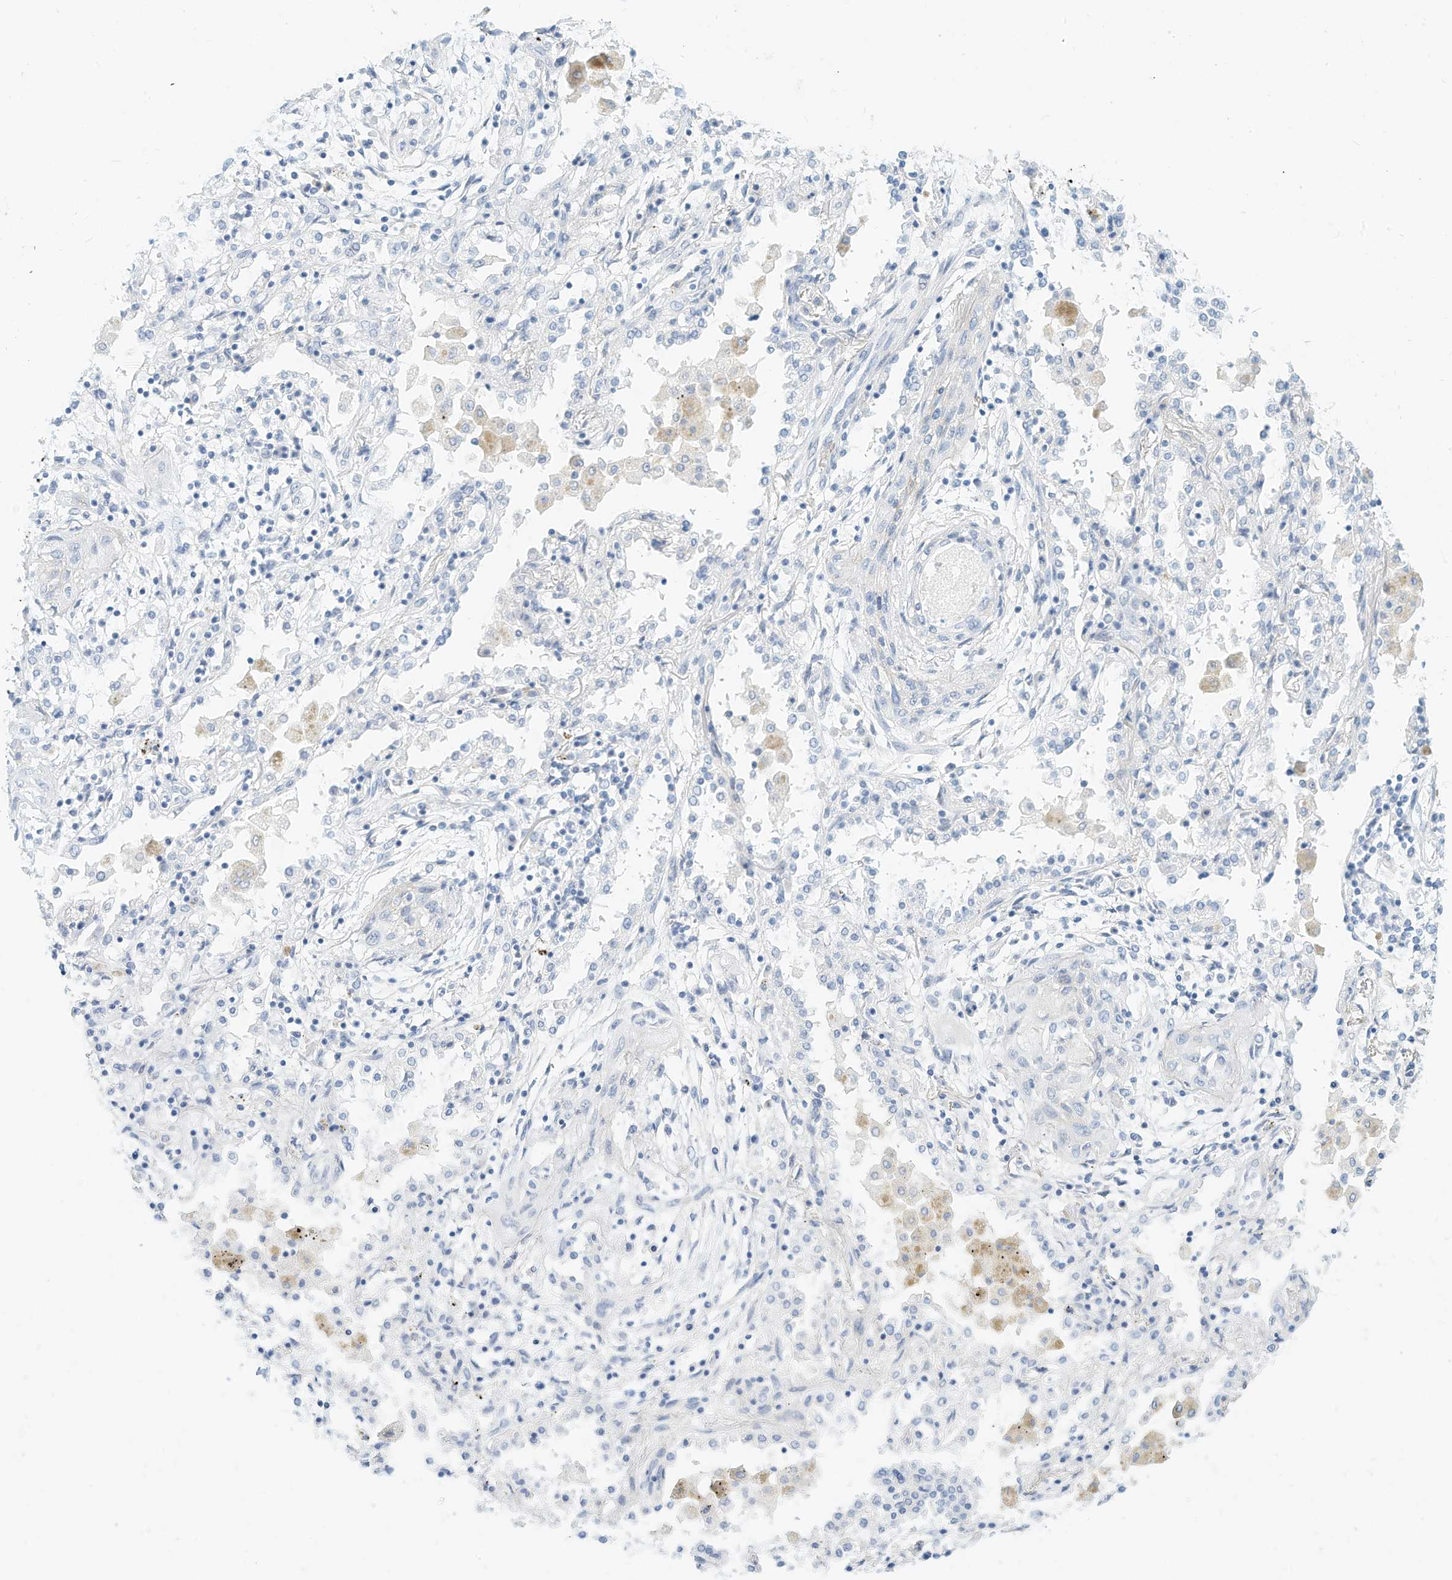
{"staining": {"intensity": "negative", "quantity": "none", "location": "none"}, "tissue": "lung cancer", "cell_type": "Tumor cells", "image_type": "cancer", "snomed": [{"axis": "morphology", "description": "Squamous cell carcinoma, NOS"}, {"axis": "topography", "description": "Lung"}], "caption": "Immunohistochemistry (IHC) image of neoplastic tissue: lung cancer (squamous cell carcinoma) stained with DAB (3,3'-diaminobenzidine) reveals no significant protein expression in tumor cells.", "gene": "SPOCD1", "patient": {"sex": "female", "age": 47}}